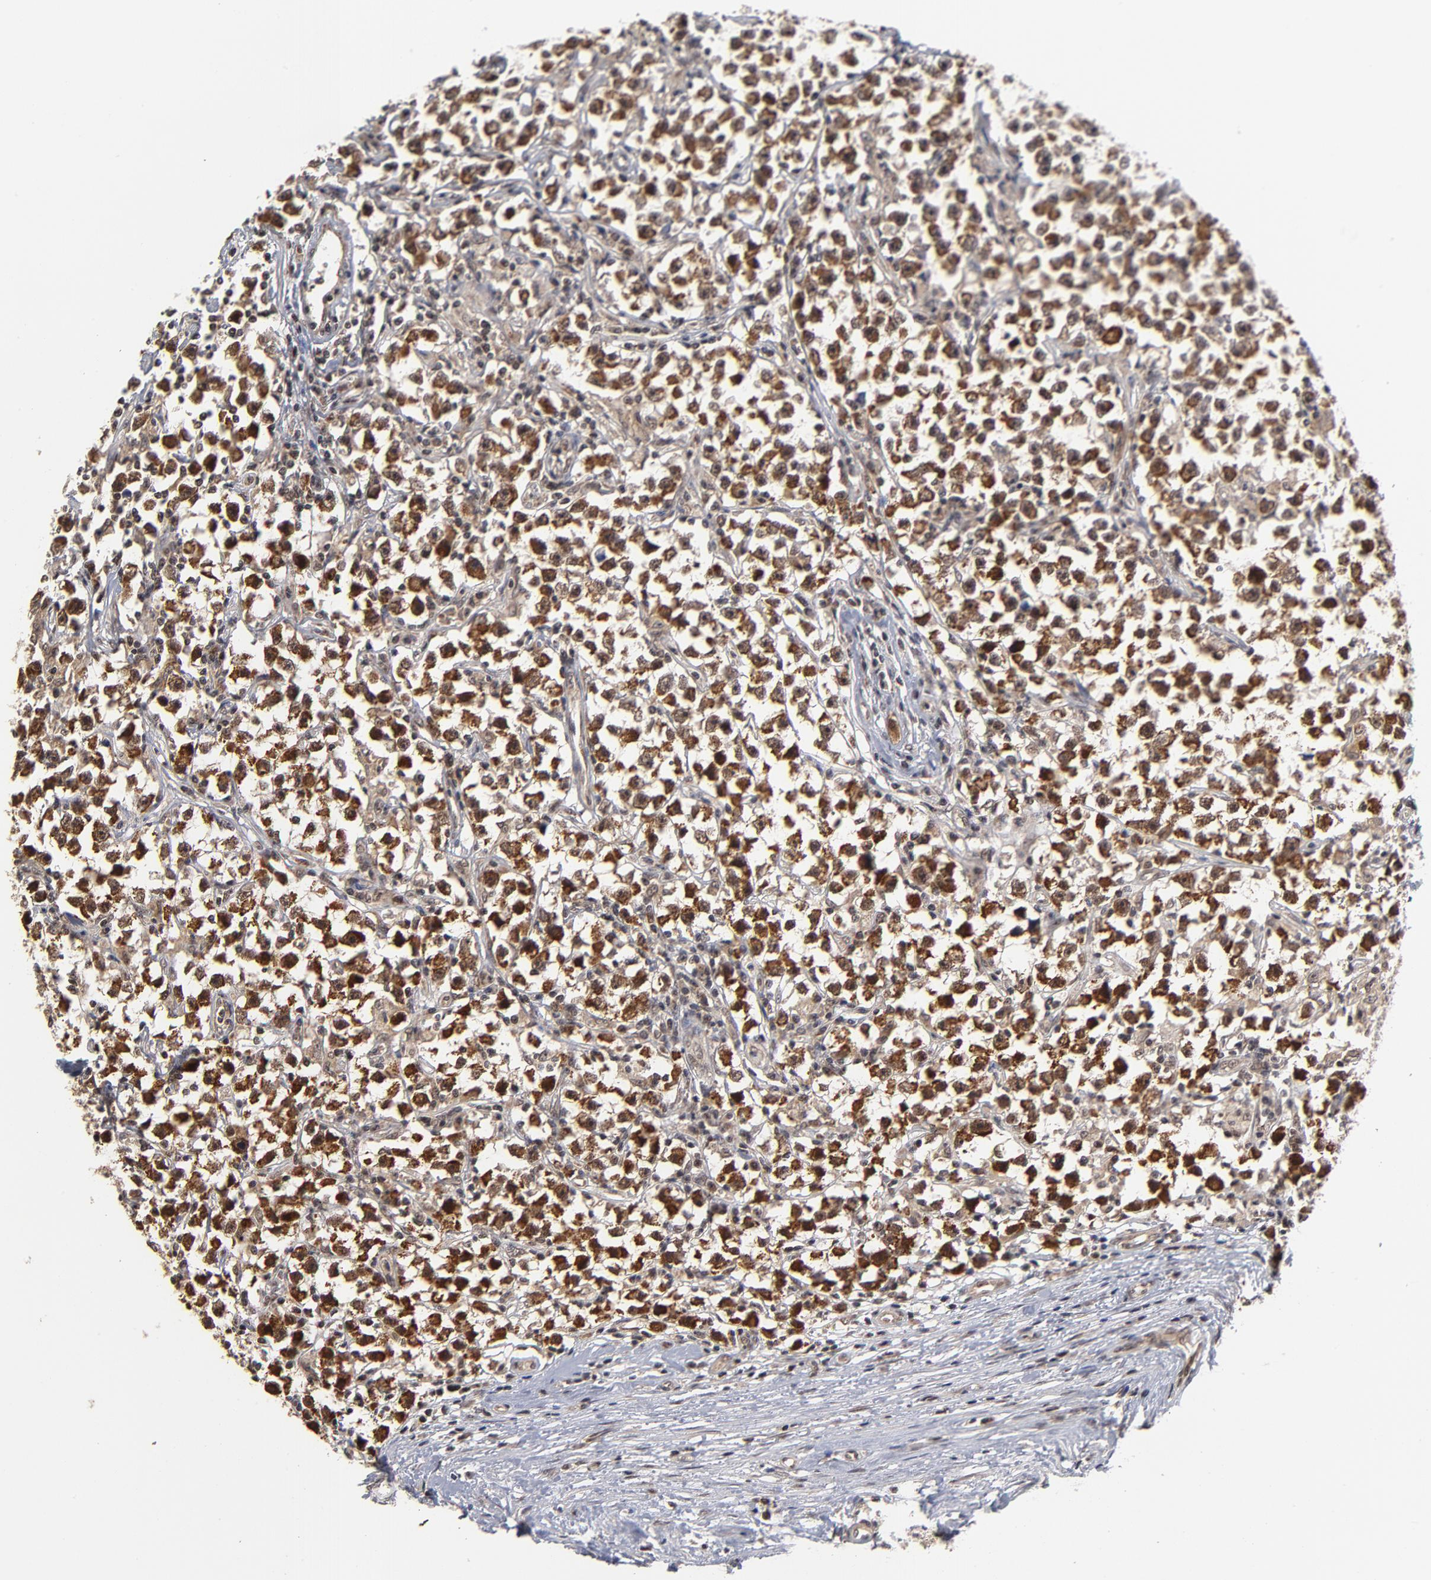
{"staining": {"intensity": "strong", "quantity": "25%-75%", "location": "cytoplasmic/membranous,nuclear"}, "tissue": "testis cancer", "cell_type": "Tumor cells", "image_type": "cancer", "snomed": [{"axis": "morphology", "description": "Seminoma, NOS"}, {"axis": "topography", "description": "Testis"}], "caption": "Strong cytoplasmic/membranous and nuclear staining for a protein is present in approximately 25%-75% of tumor cells of testis cancer using immunohistochemistry.", "gene": "ZNF419", "patient": {"sex": "male", "age": 33}}